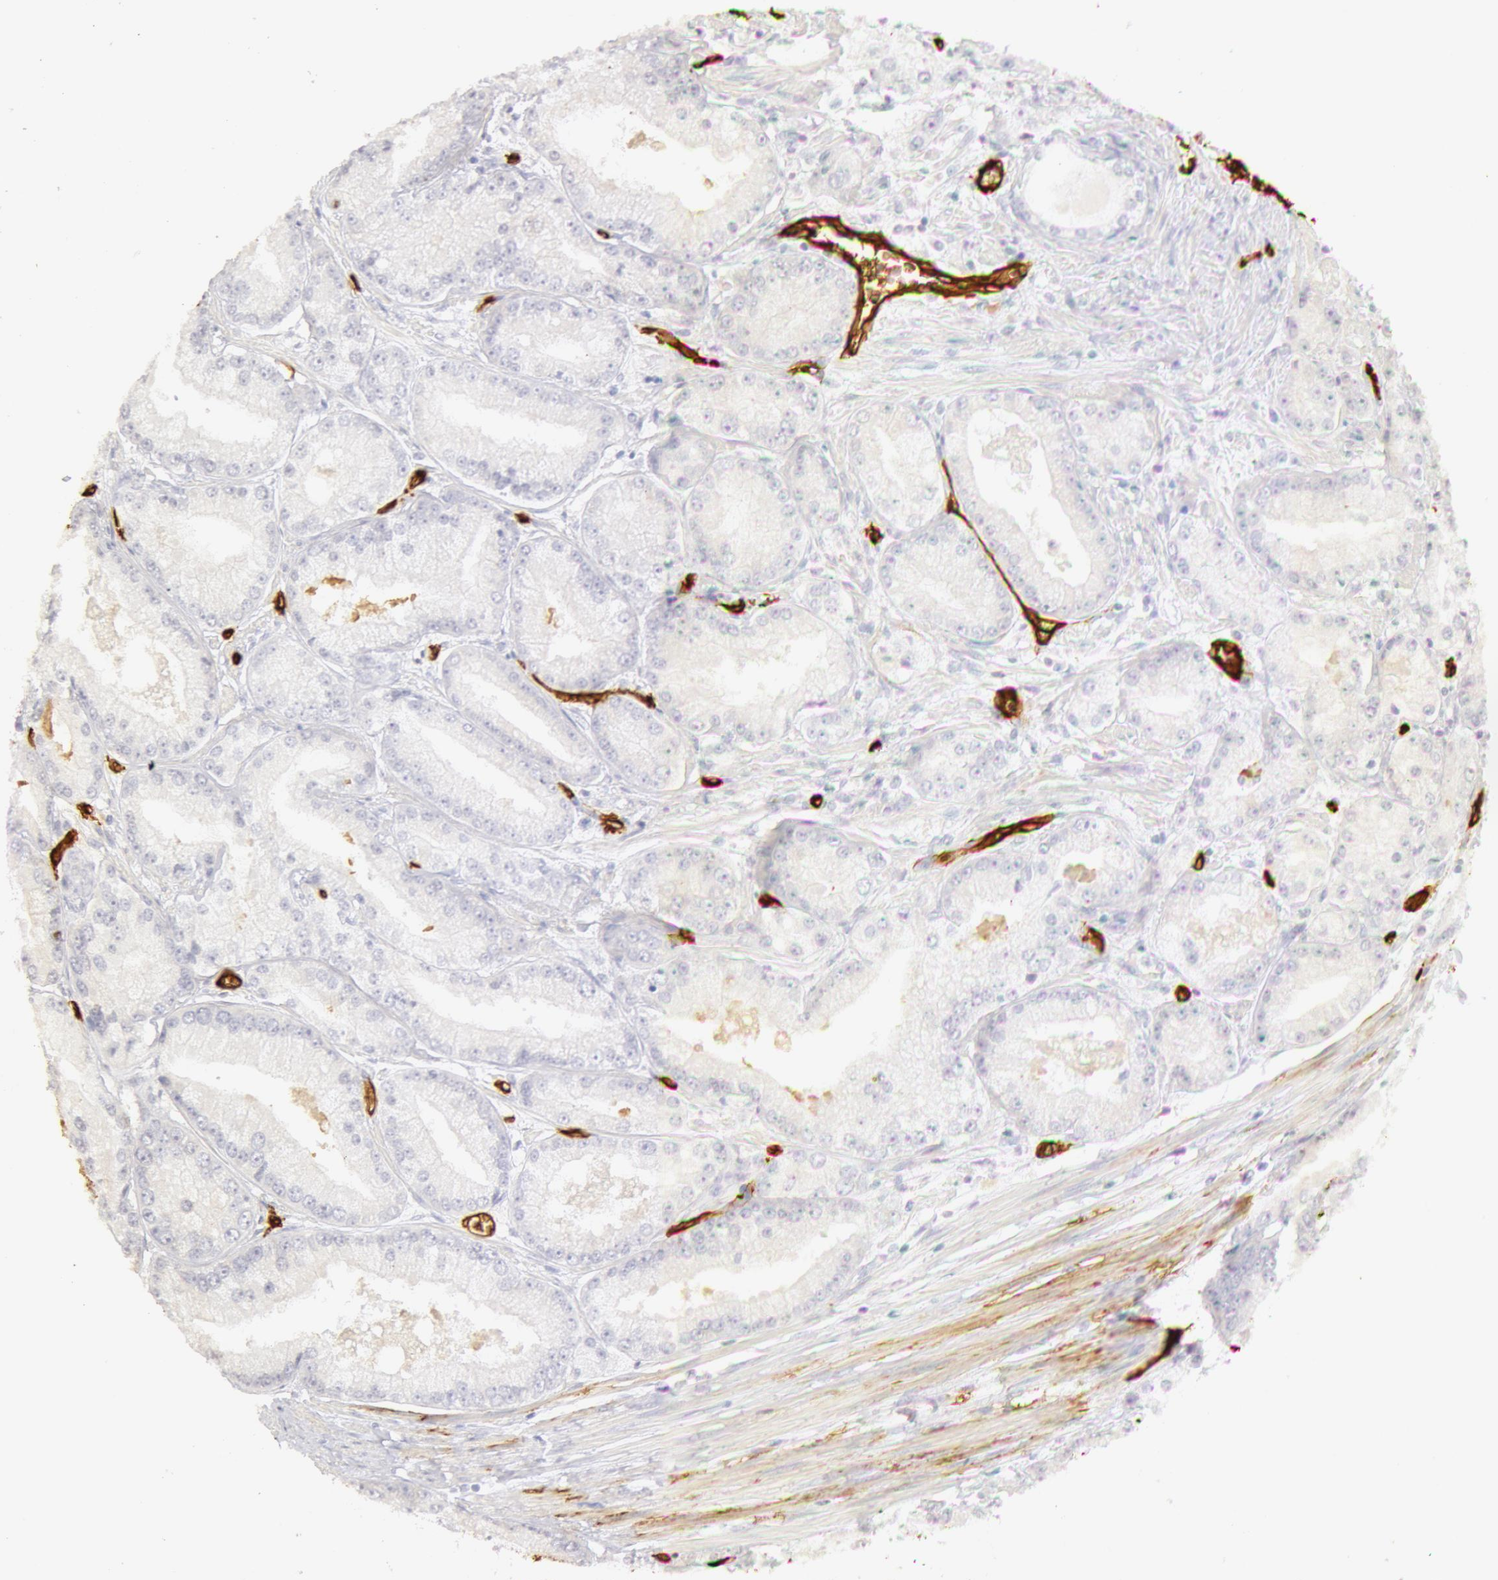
{"staining": {"intensity": "negative", "quantity": "none", "location": "none"}, "tissue": "prostate cancer", "cell_type": "Tumor cells", "image_type": "cancer", "snomed": [{"axis": "morphology", "description": "Adenocarcinoma, Medium grade"}, {"axis": "topography", "description": "Prostate"}], "caption": "Immunohistochemistry (IHC) histopathology image of prostate cancer (medium-grade adenocarcinoma) stained for a protein (brown), which displays no staining in tumor cells. (DAB (3,3'-diaminobenzidine) IHC visualized using brightfield microscopy, high magnification).", "gene": "AQP1", "patient": {"sex": "male", "age": 72}}